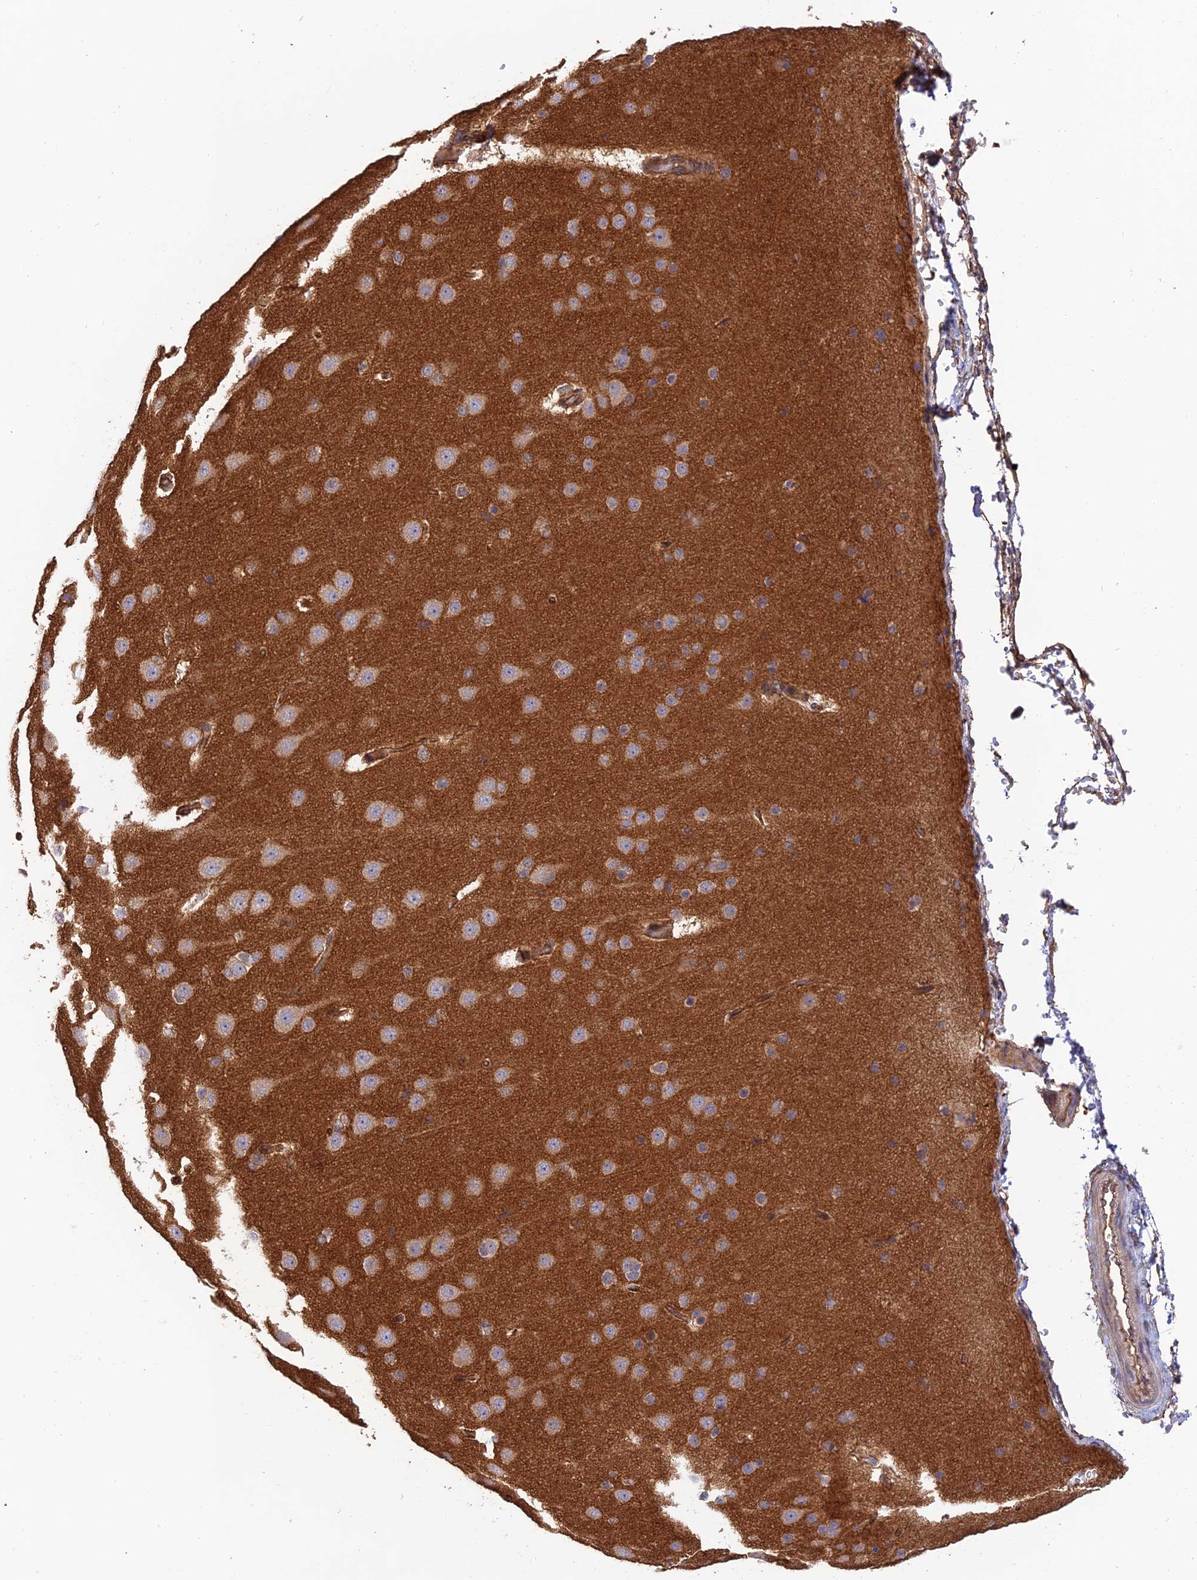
{"staining": {"intensity": "strong", "quantity": ">75%", "location": "cytoplasmic/membranous"}, "tissue": "cerebral cortex", "cell_type": "Endothelial cells", "image_type": "normal", "snomed": [{"axis": "morphology", "description": "Normal tissue, NOS"}, {"axis": "morphology", "description": "Developmental malformation"}, {"axis": "topography", "description": "Cerebral cortex"}], "caption": "The immunohistochemical stain highlights strong cytoplasmic/membranous staining in endothelial cells of normal cerebral cortex. (Brightfield microscopy of DAB IHC at high magnification).", "gene": "HOMER2", "patient": {"sex": "female", "age": 30}}